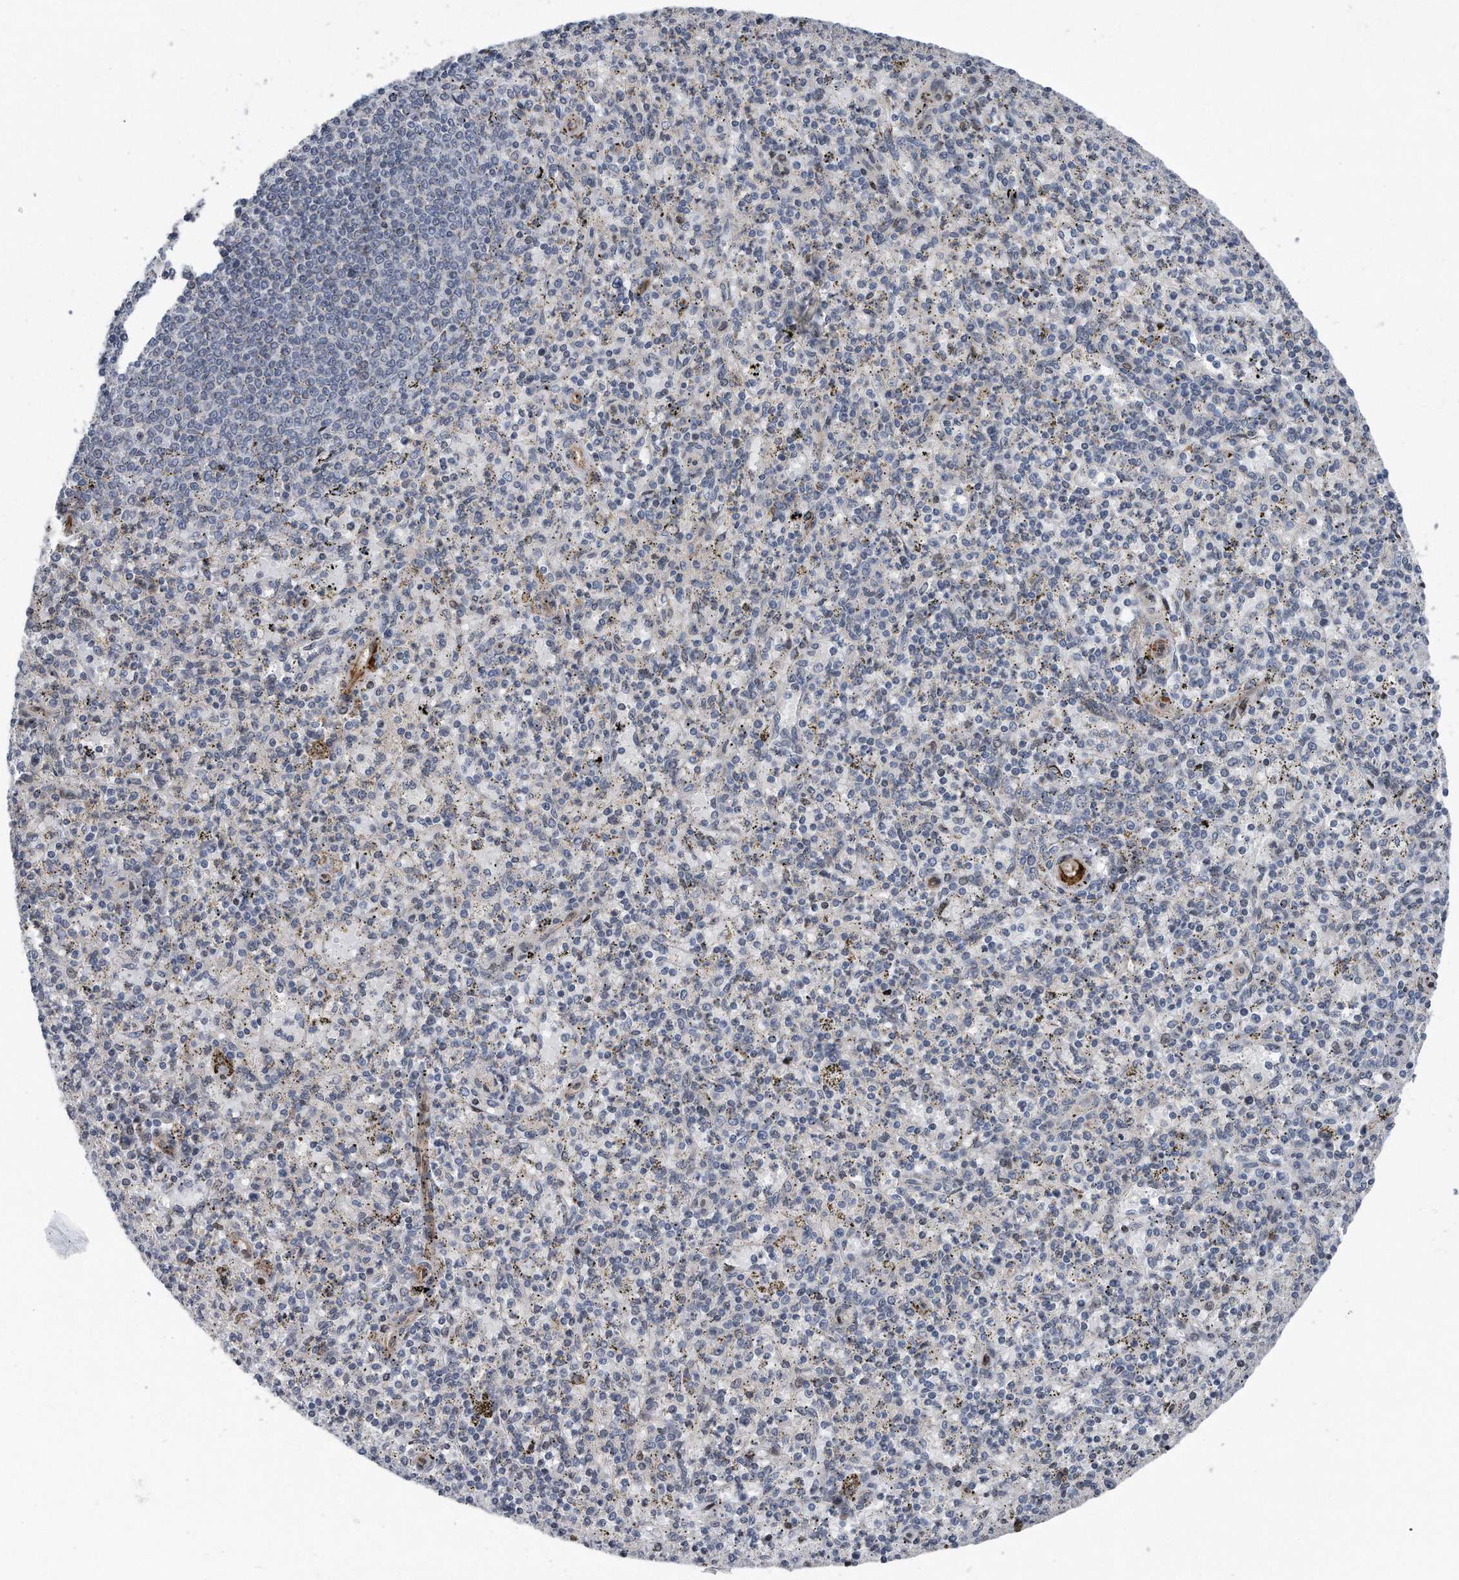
{"staining": {"intensity": "negative", "quantity": "none", "location": "none"}, "tissue": "spleen", "cell_type": "Cells in red pulp", "image_type": "normal", "snomed": [{"axis": "morphology", "description": "Normal tissue, NOS"}, {"axis": "topography", "description": "Spleen"}], "caption": "A photomicrograph of spleen stained for a protein demonstrates no brown staining in cells in red pulp. (Brightfield microscopy of DAB immunohistochemistry (IHC) at high magnification).", "gene": "DST", "patient": {"sex": "male", "age": 72}}